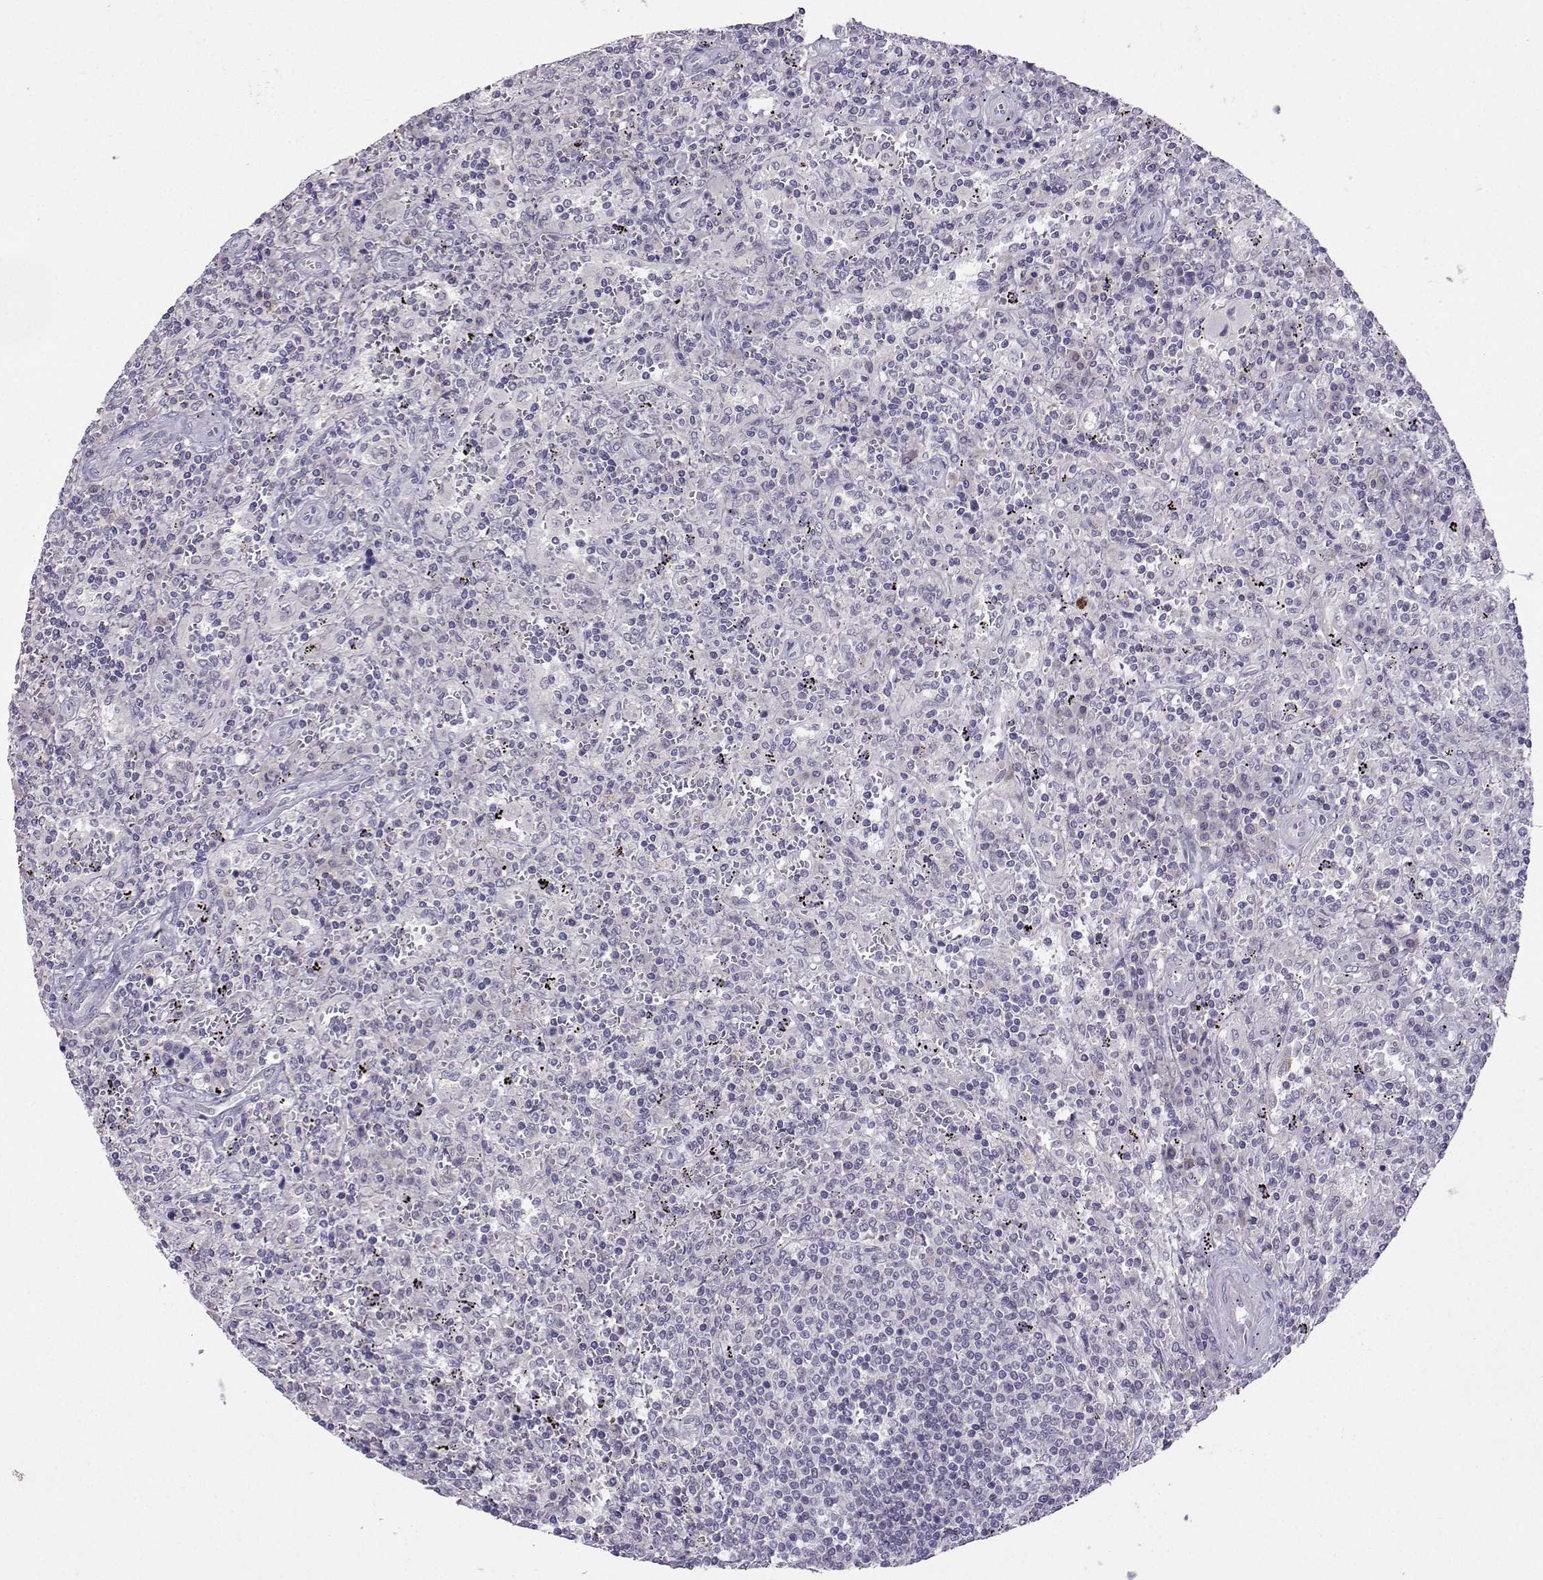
{"staining": {"intensity": "negative", "quantity": "none", "location": "none"}, "tissue": "lymphoma", "cell_type": "Tumor cells", "image_type": "cancer", "snomed": [{"axis": "morphology", "description": "Malignant lymphoma, non-Hodgkin's type, Low grade"}, {"axis": "topography", "description": "Spleen"}], "caption": "This is an immunohistochemistry (IHC) micrograph of lymphoma. There is no positivity in tumor cells.", "gene": "DDX20", "patient": {"sex": "male", "age": 62}}